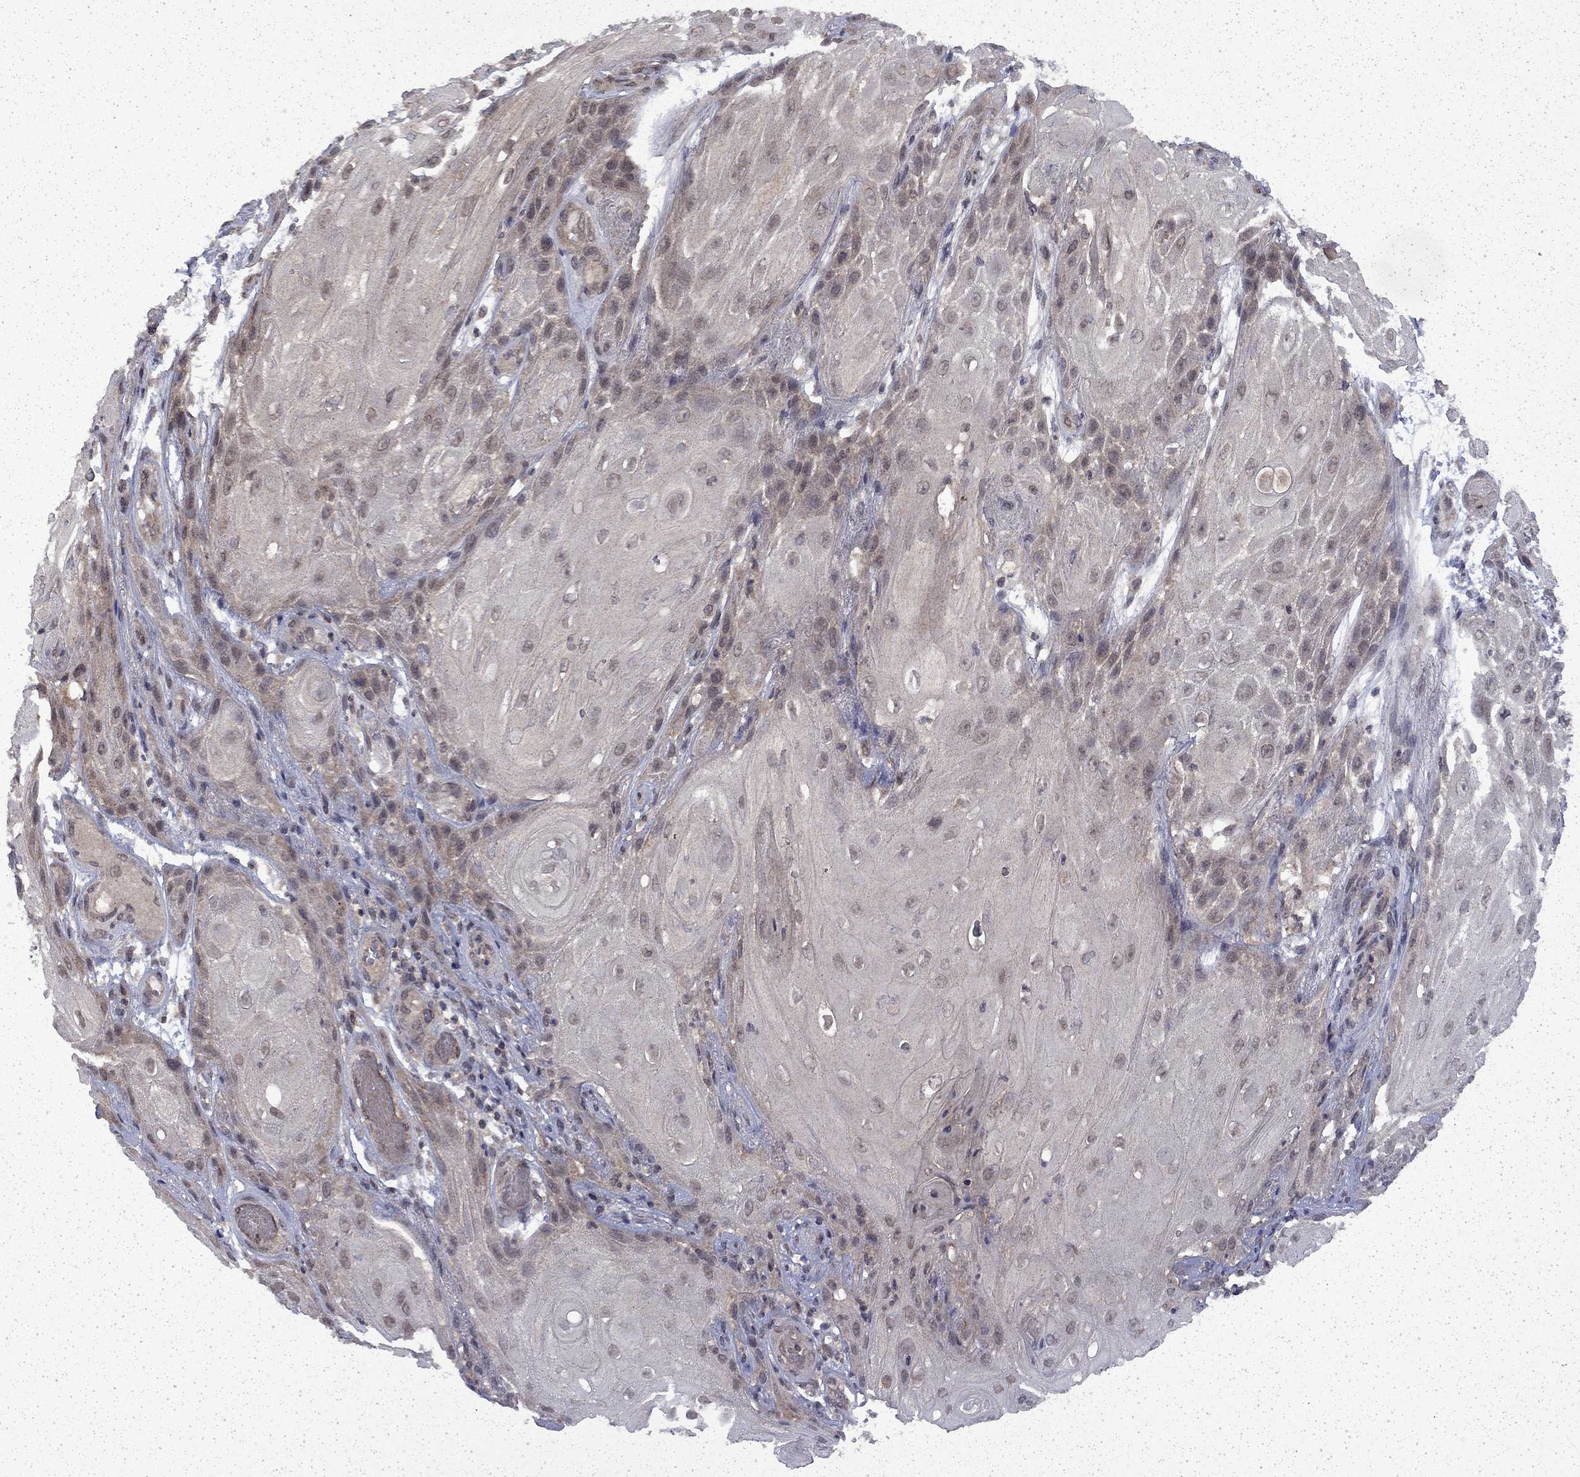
{"staining": {"intensity": "negative", "quantity": "none", "location": "none"}, "tissue": "skin cancer", "cell_type": "Tumor cells", "image_type": "cancer", "snomed": [{"axis": "morphology", "description": "Squamous cell carcinoma, NOS"}, {"axis": "topography", "description": "Skin"}], "caption": "DAB (3,3'-diaminobenzidine) immunohistochemical staining of human skin cancer (squamous cell carcinoma) displays no significant staining in tumor cells.", "gene": "CHAT", "patient": {"sex": "male", "age": 62}}